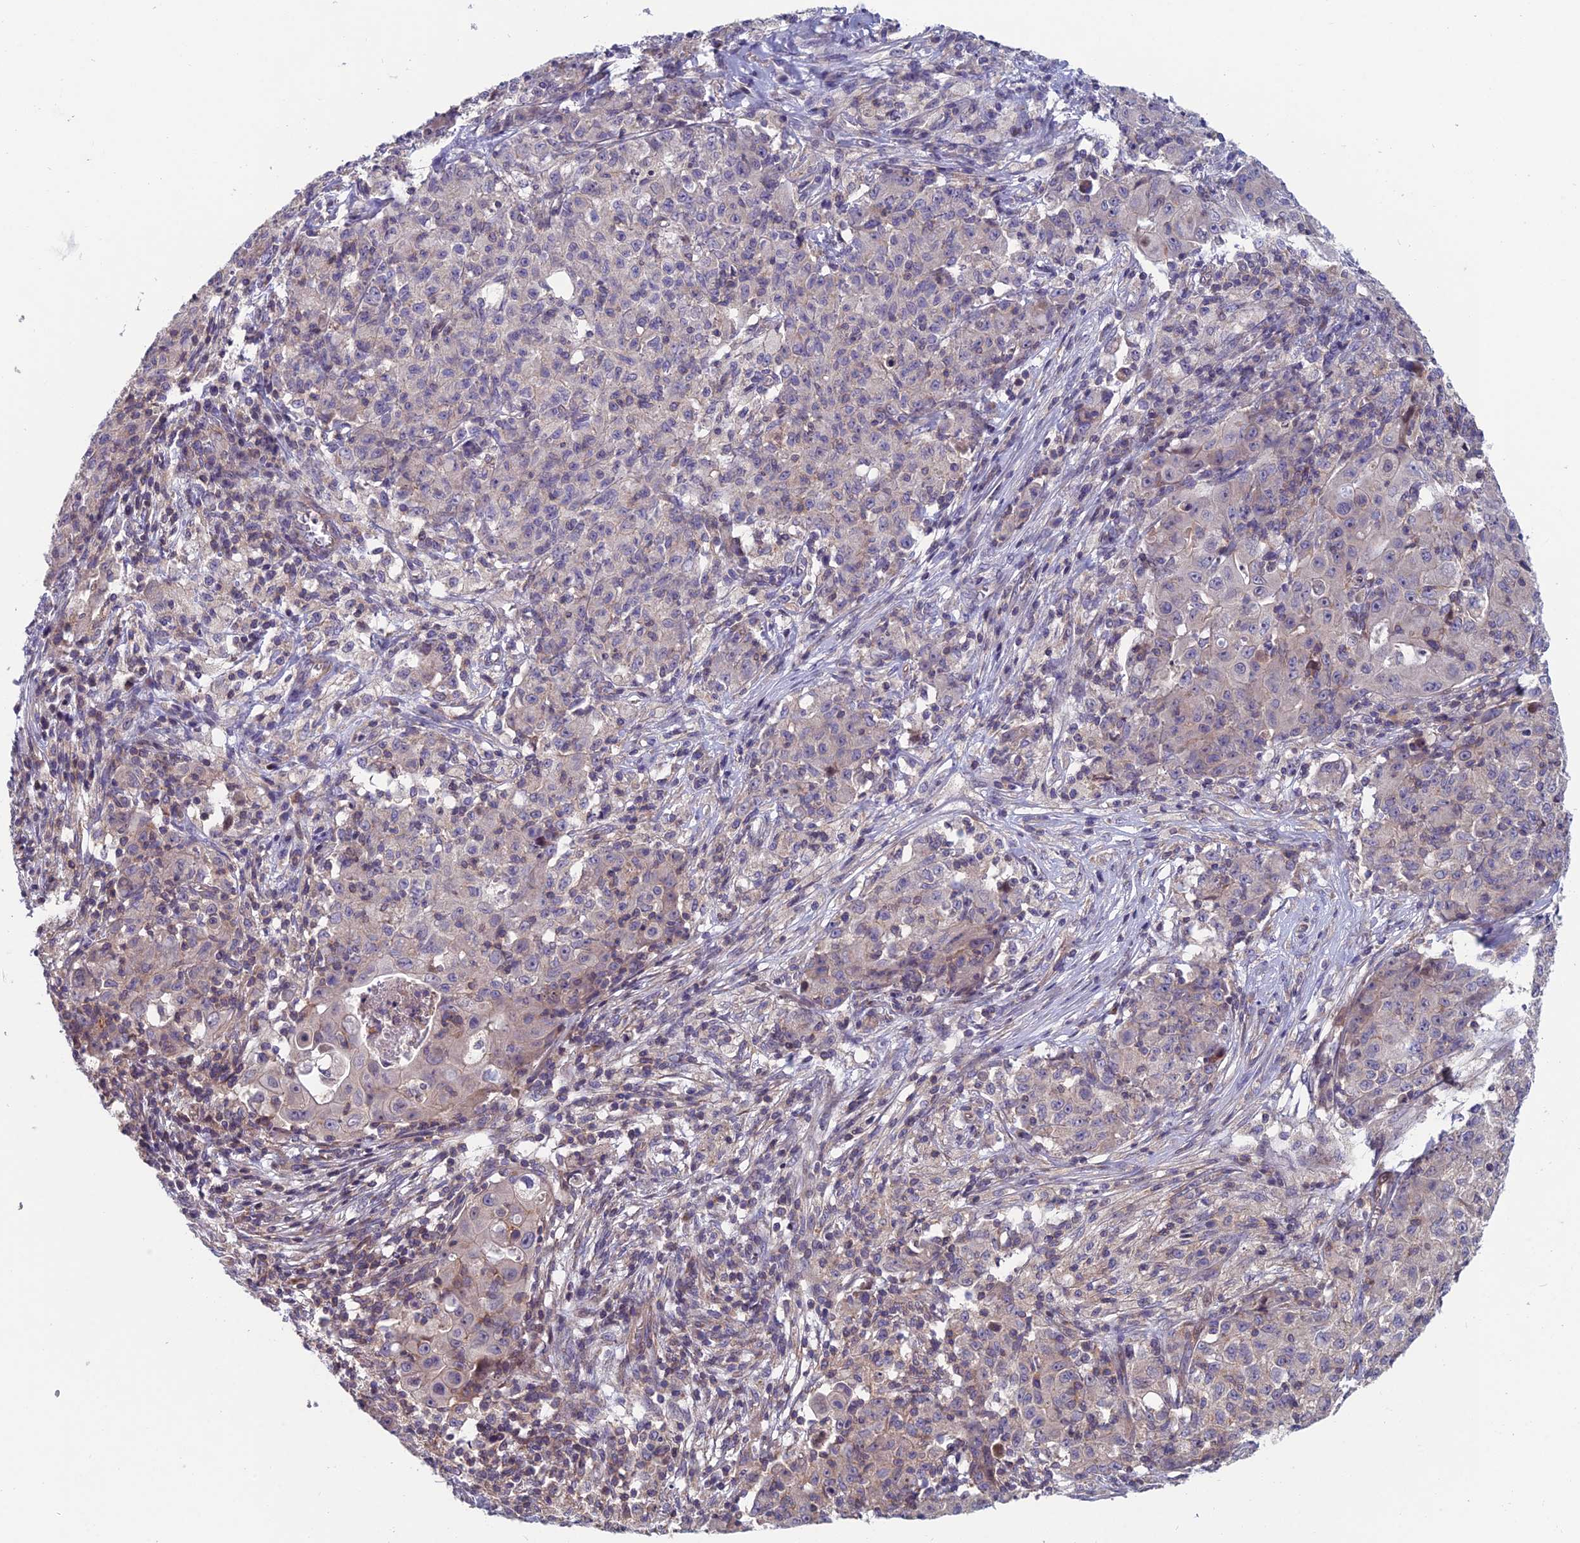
{"staining": {"intensity": "negative", "quantity": "none", "location": "none"}, "tissue": "ovarian cancer", "cell_type": "Tumor cells", "image_type": "cancer", "snomed": [{"axis": "morphology", "description": "Carcinoma, endometroid"}, {"axis": "topography", "description": "Ovary"}], "caption": "This is an immunohistochemistry histopathology image of human ovarian endometroid carcinoma. There is no staining in tumor cells.", "gene": "USP37", "patient": {"sex": "female", "age": 42}}